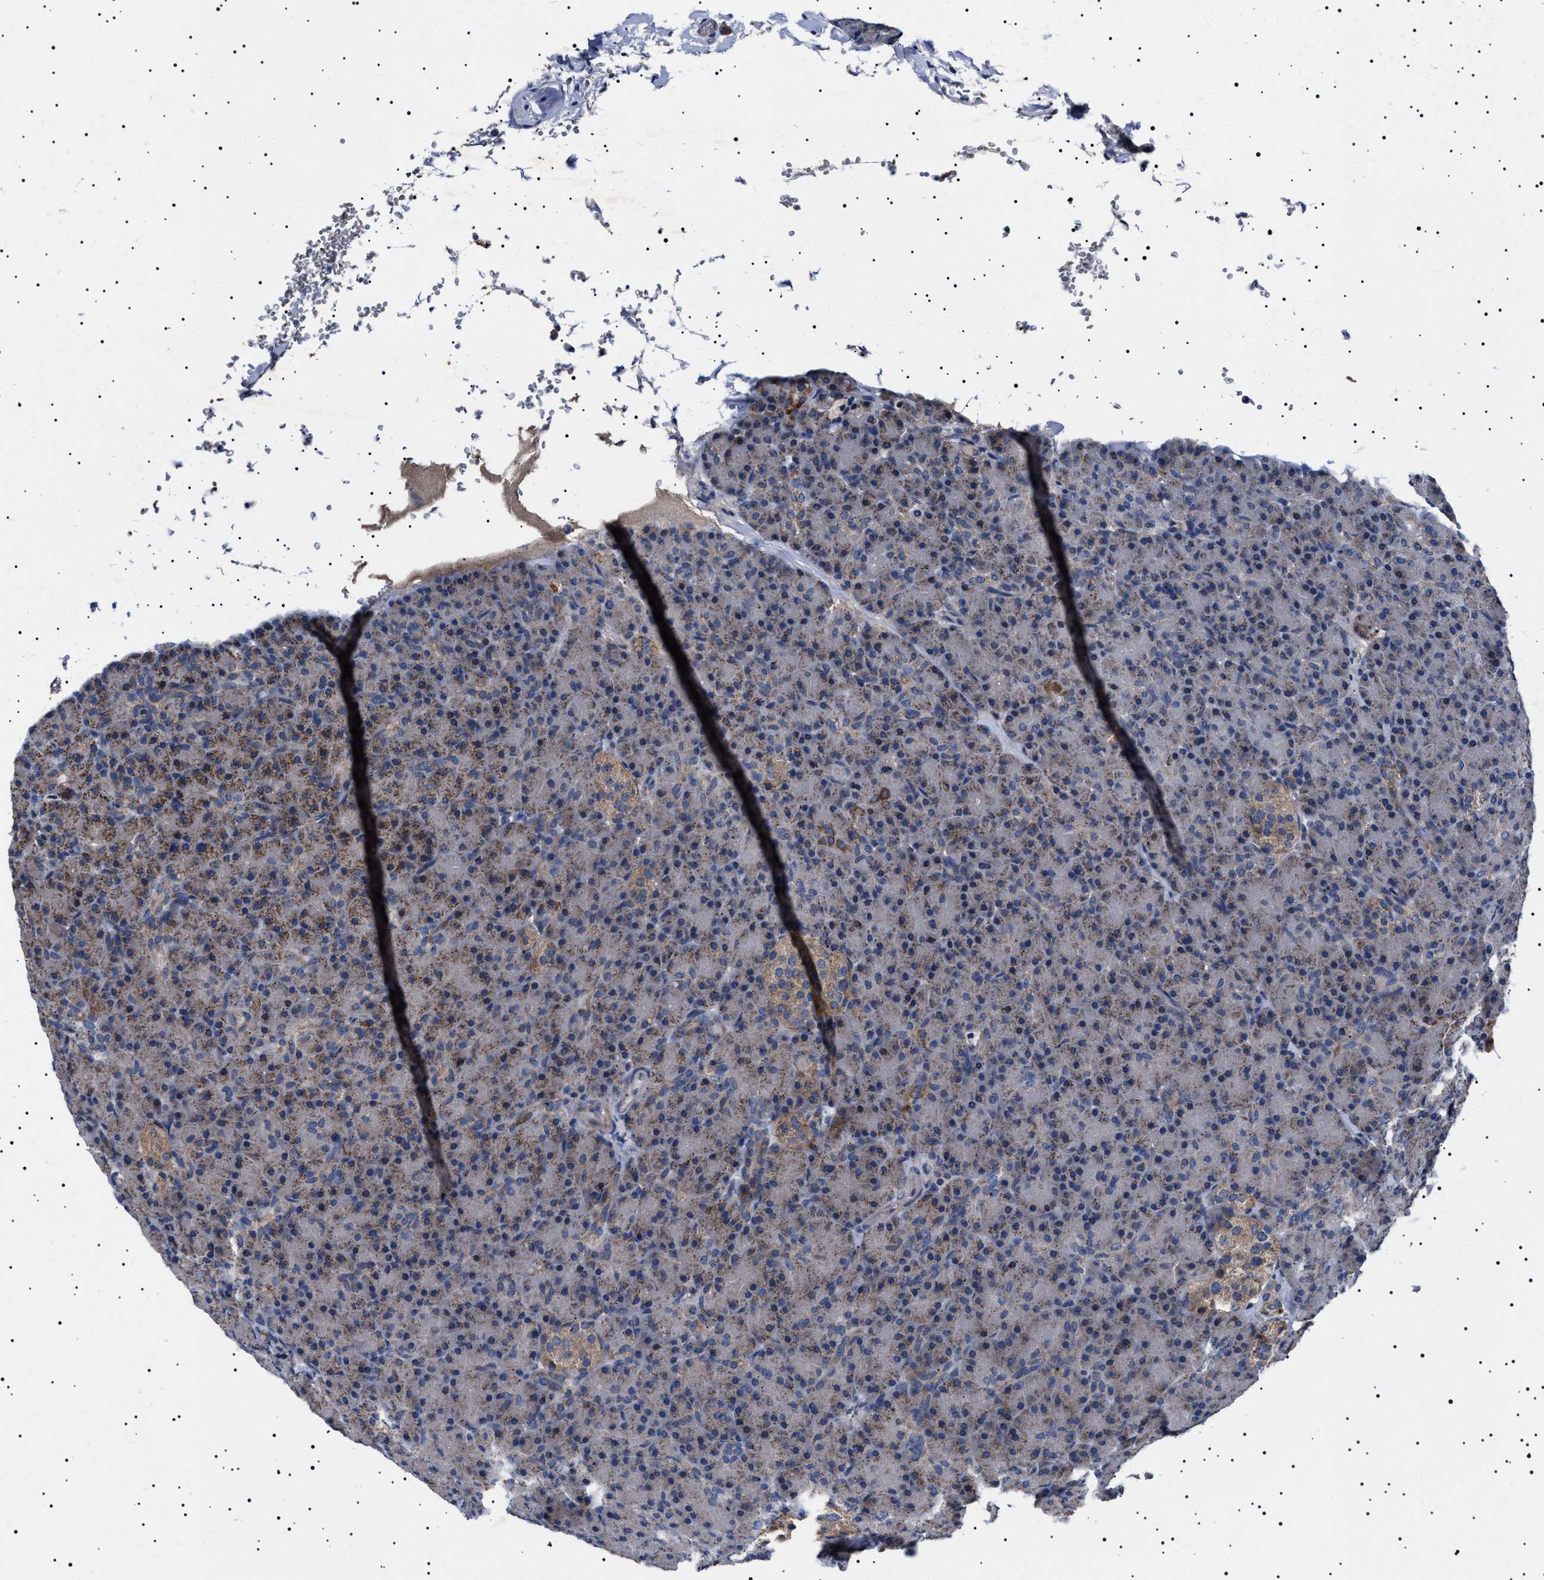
{"staining": {"intensity": "weak", "quantity": ">75%", "location": "cytoplasmic/membranous"}, "tissue": "pancreas", "cell_type": "Exocrine glandular cells", "image_type": "normal", "snomed": [{"axis": "morphology", "description": "Normal tissue, NOS"}, {"axis": "topography", "description": "Pancreas"}], "caption": "Weak cytoplasmic/membranous protein positivity is identified in about >75% of exocrine glandular cells in pancreas.", "gene": "PTRH1", "patient": {"sex": "female", "age": 43}}